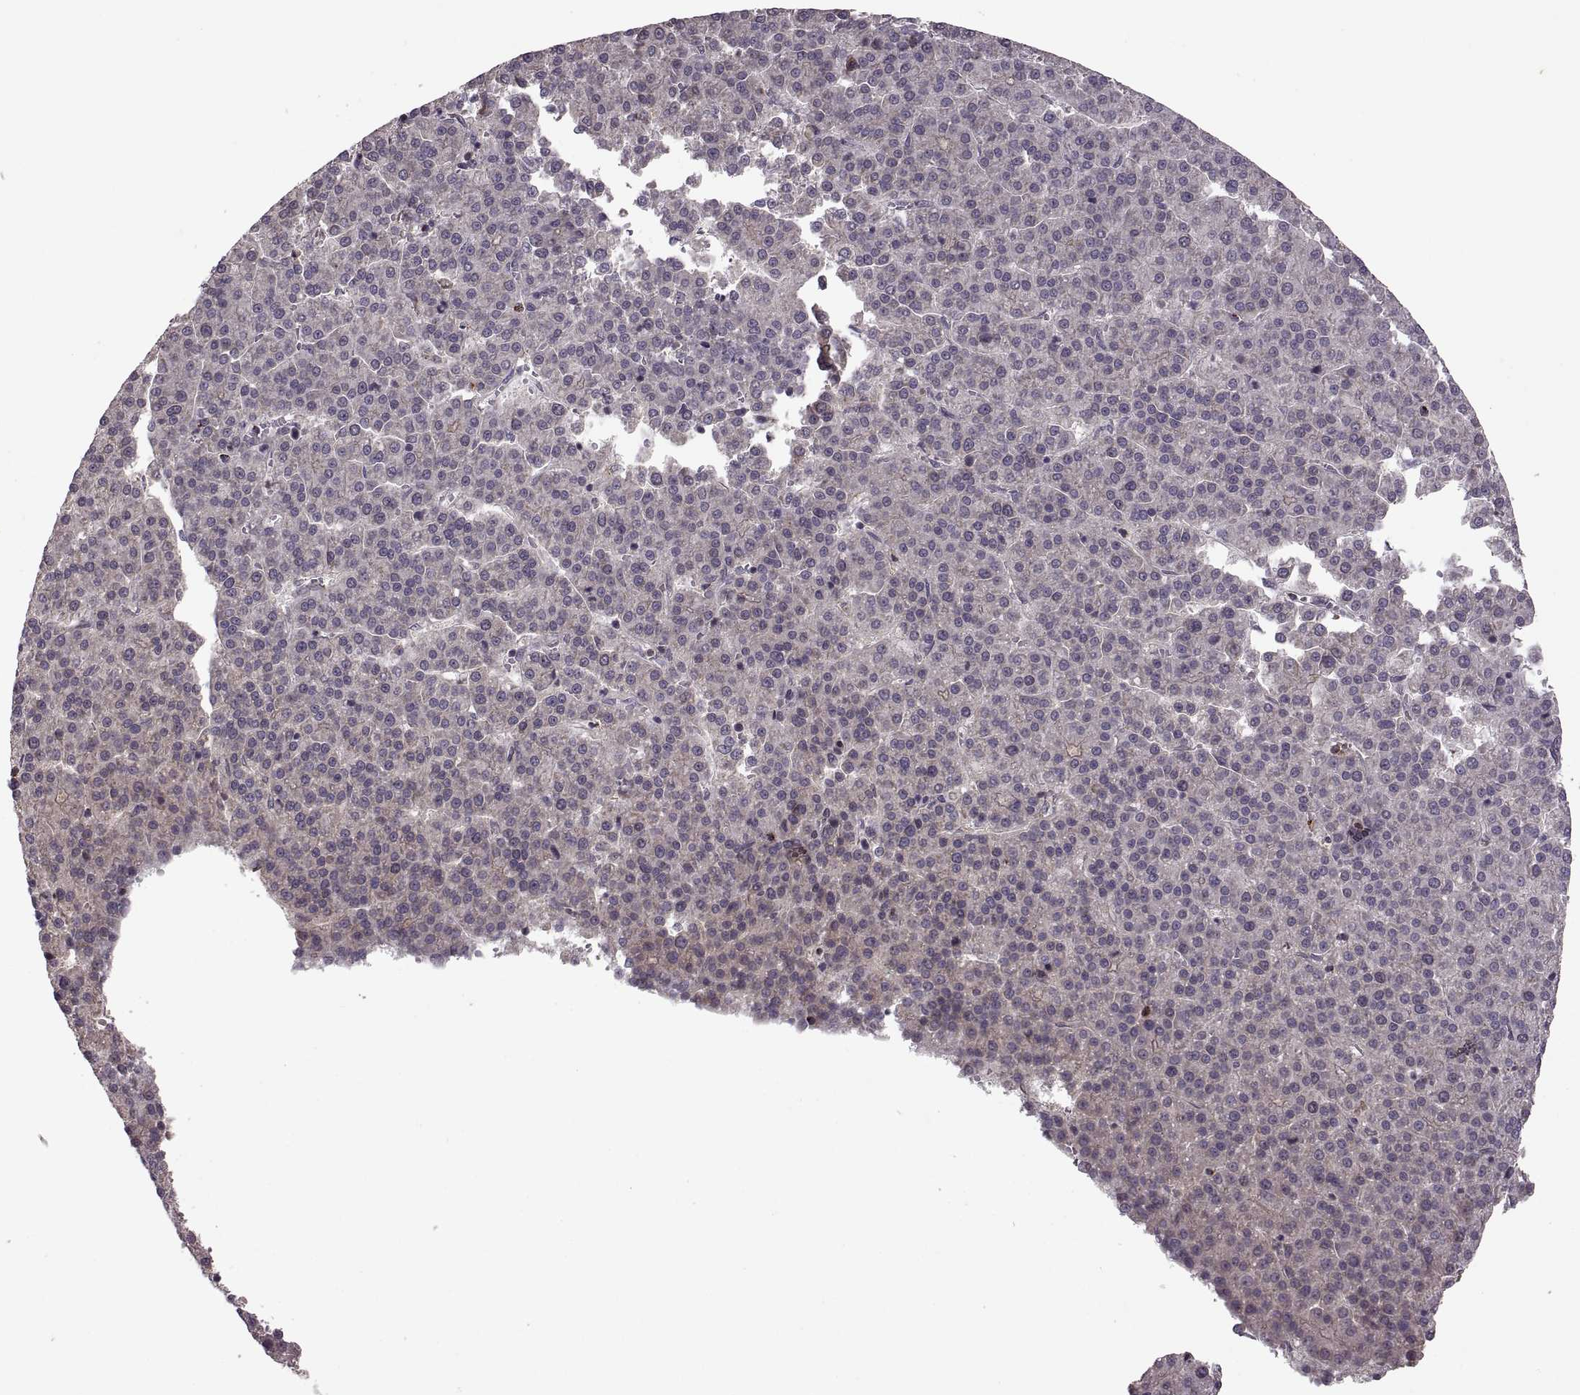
{"staining": {"intensity": "negative", "quantity": "none", "location": "none"}, "tissue": "liver cancer", "cell_type": "Tumor cells", "image_type": "cancer", "snomed": [{"axis": "morphology", "description": "Carcinoma, Hepatocellular, NOS"}, {"axis": "topography", "description": "Liver"}], "caption": "Tumor cells show no significant protein expression in hepatocellular carcinoma (liver).", "gene": "PIERCE1", "patient": {"sex": "female", "age": 58}}